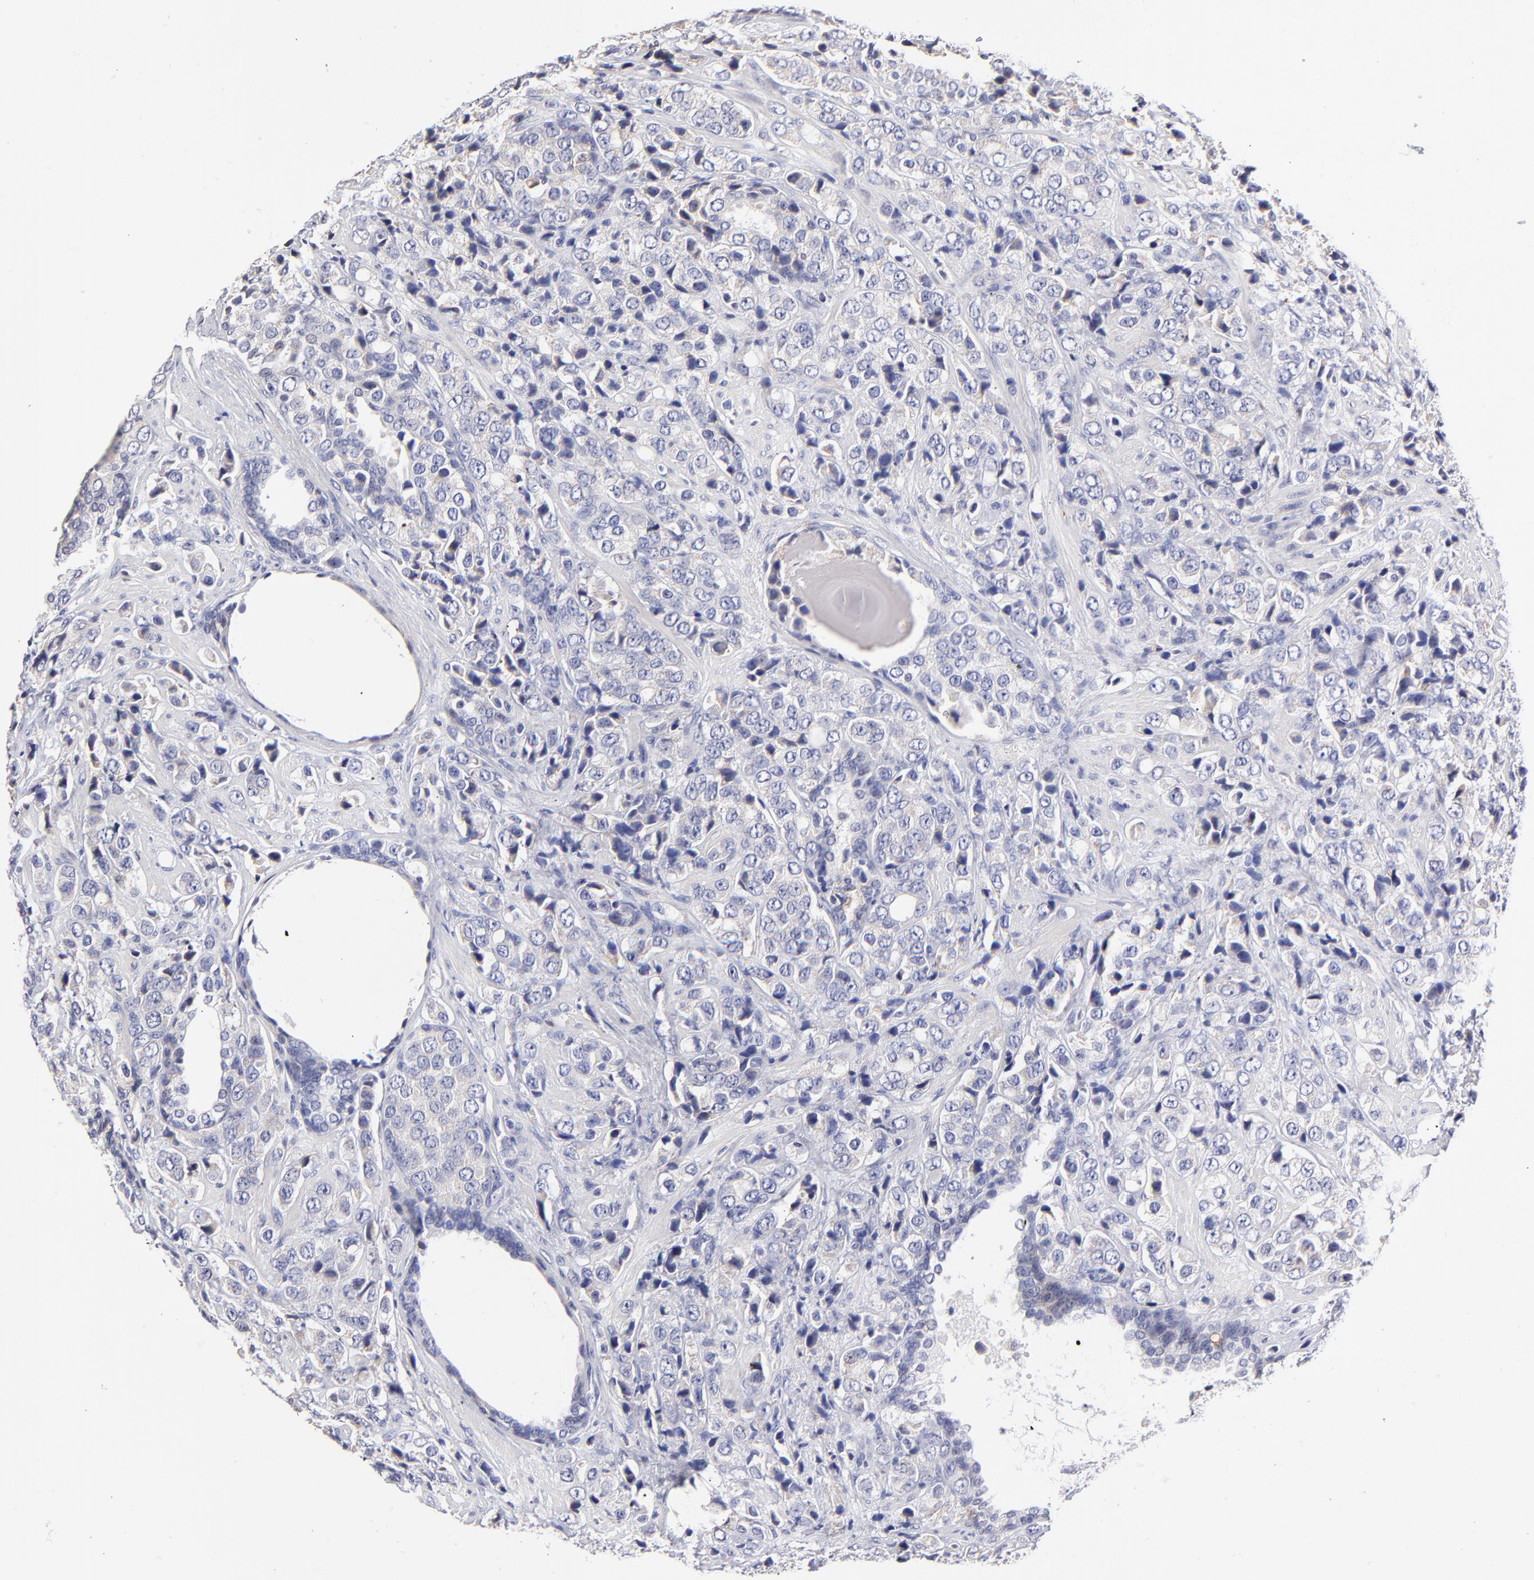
{"staining": {"intensity": "weak", "quantity": "<25%", "location": "cytoplasmic/membranous"}, "tissue": "prostate cancer", "cell_type": "Tumor cells", "image_type": "cancer", "snomed": [{"axis": "morphology", "description": "Adenocarcinoma, High grade"}, {"axis": "topography", "description": "Prostate"}], "caption": "This is a histopathology image of immunohistochemistry staining of prostate cancer, which shows no staining in tumor cells.", "gene": "GCSAM", "patient": {"sex": "male", "age": 70}}